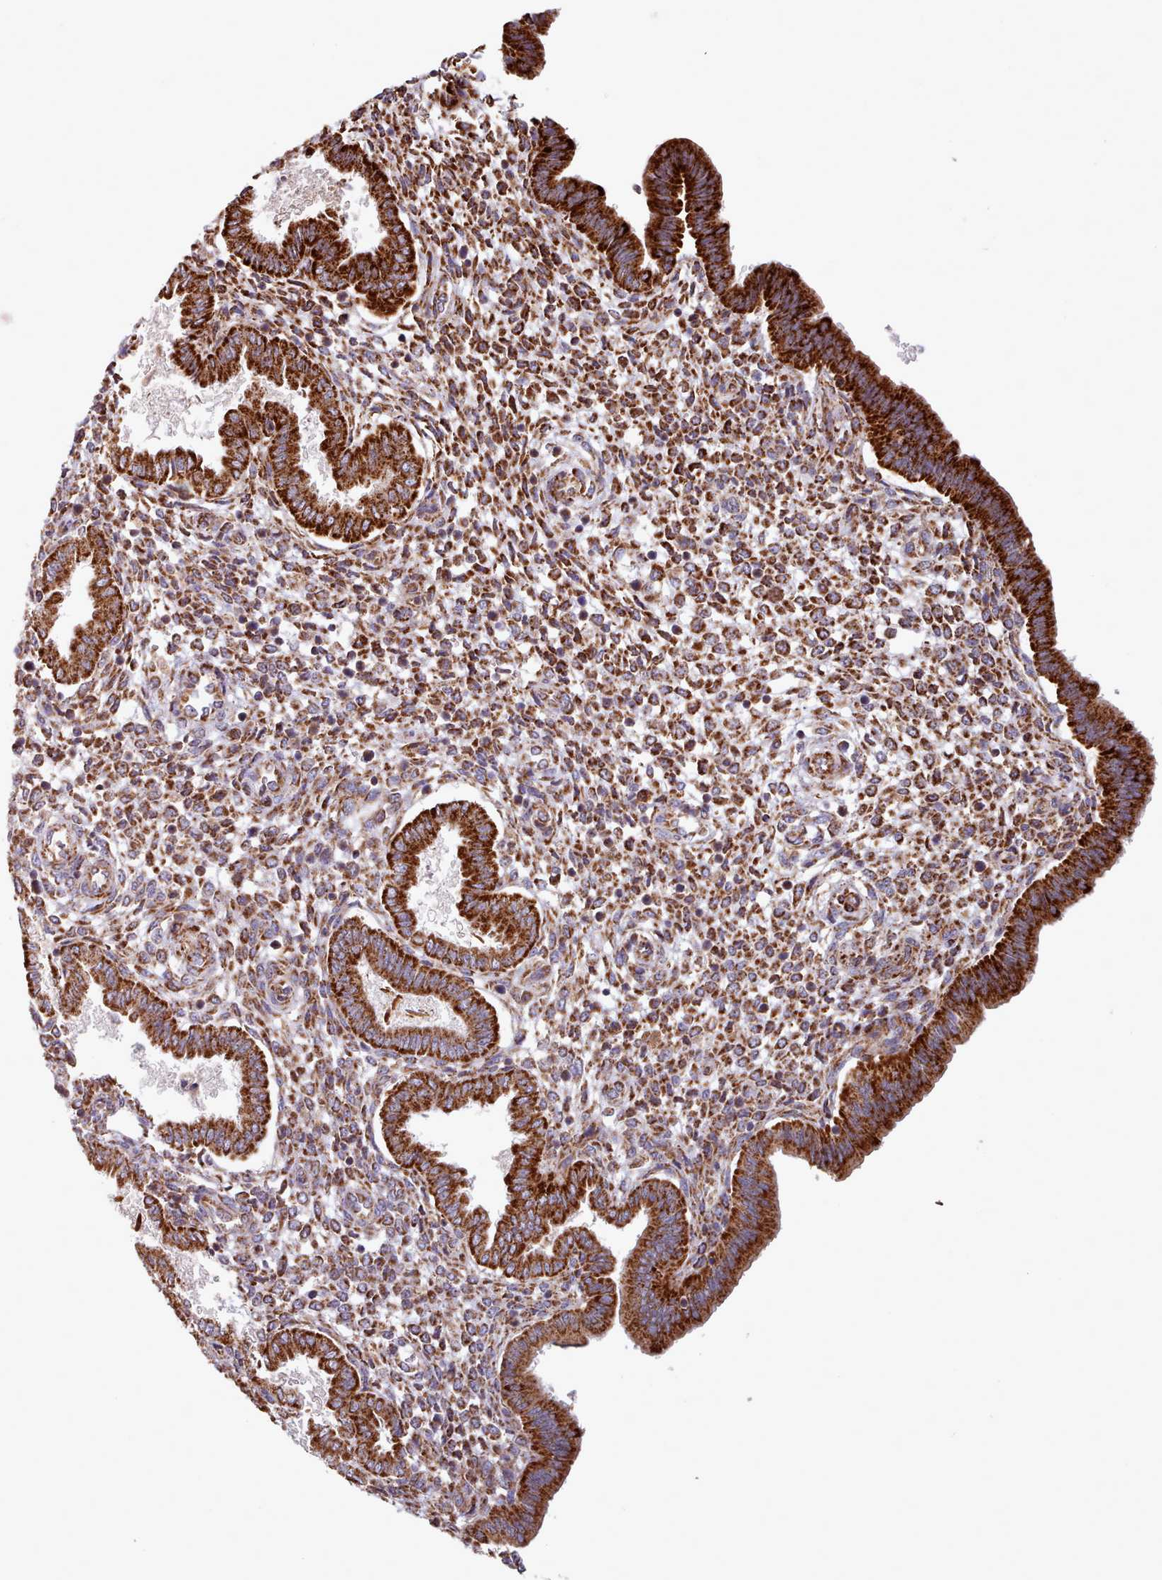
{"staining": {"intensity": "strong", "quantity": "25%-75%", "location": "cytoplasmic/membranous"}, "tissue": "endometrium", "cell_type": "Cells in endometrial stroma", "image_type": "normal", "snomed": [{"axis": "morphology", "description": "Normal tissue, NOS"}, {"axis": "topography", "description": "Endometrium"}], "caption": "Brown immunohistochemical staining in unremarkable human endometrium exhibits strong cytoplasmic/membranous staining in approximately 25%-75% of cells in endometrial stroma. Immunohistochemistry stains the protein in brown and the nuclei are stained blue.", "gene": "HSDL2", "patient": {"sex": "female", "age": 24}}